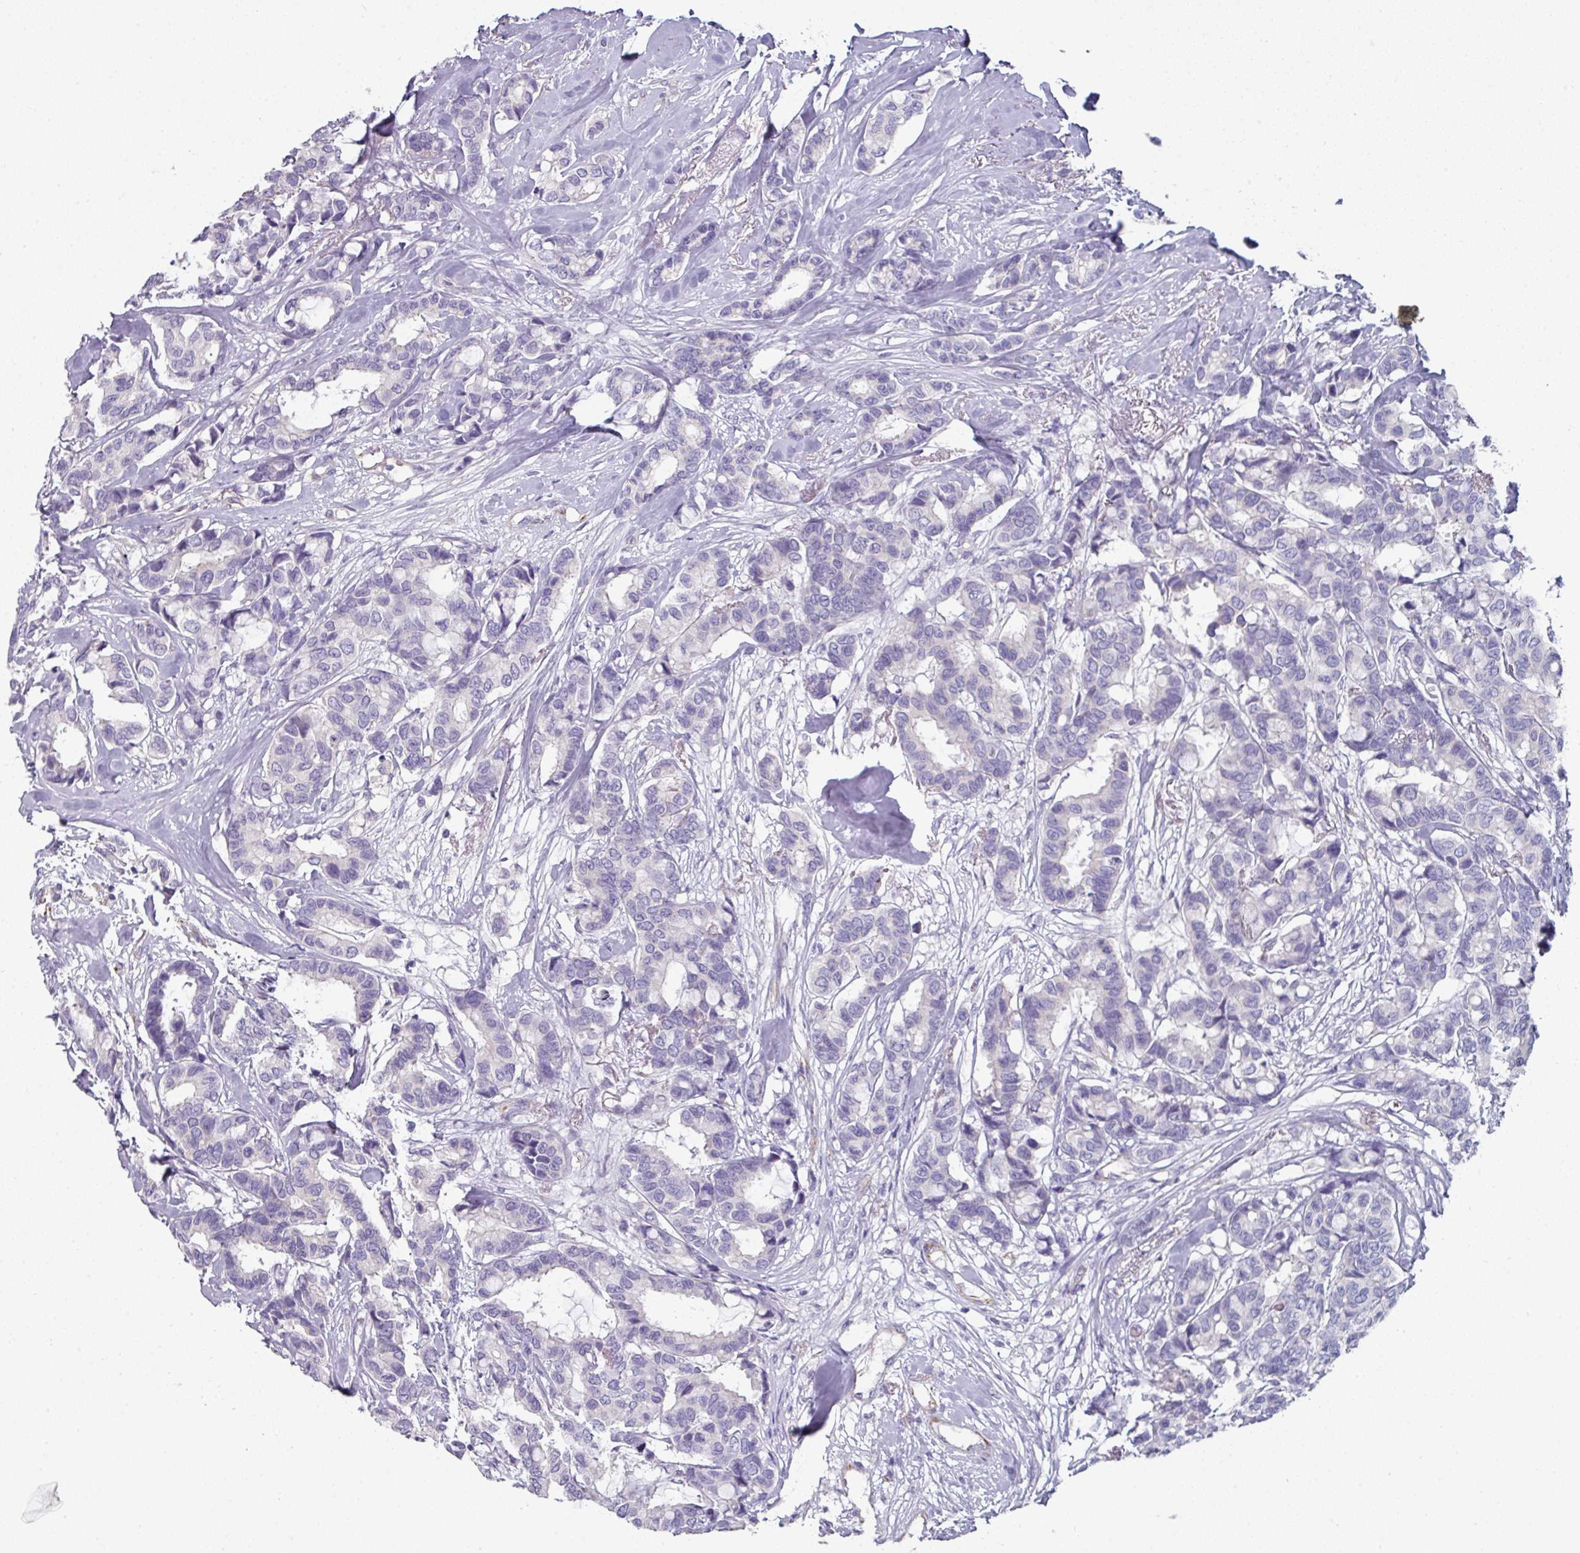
{"staining": {"intensity": "negative", "quantity": "none", "location": "none"}, "tissue": "breast cancer", "cell_type": "Tumor cells", "image_type": "cancer", "snomed": [{"axis": "morphology", "description": "Duct carcinoma"}, {"axis": "topography", "description": "Breast"}], "caption": "The histopathology image demonstrates no staining of tumor cells in breast intraductal carcinoma. (Stains: DAB IHC with hematoxylin counter stain, Microscopy: brightfield microscopy at high magnification).", "gene": "SLC17A7", "patient": {"sex": "female", "age": 87}}